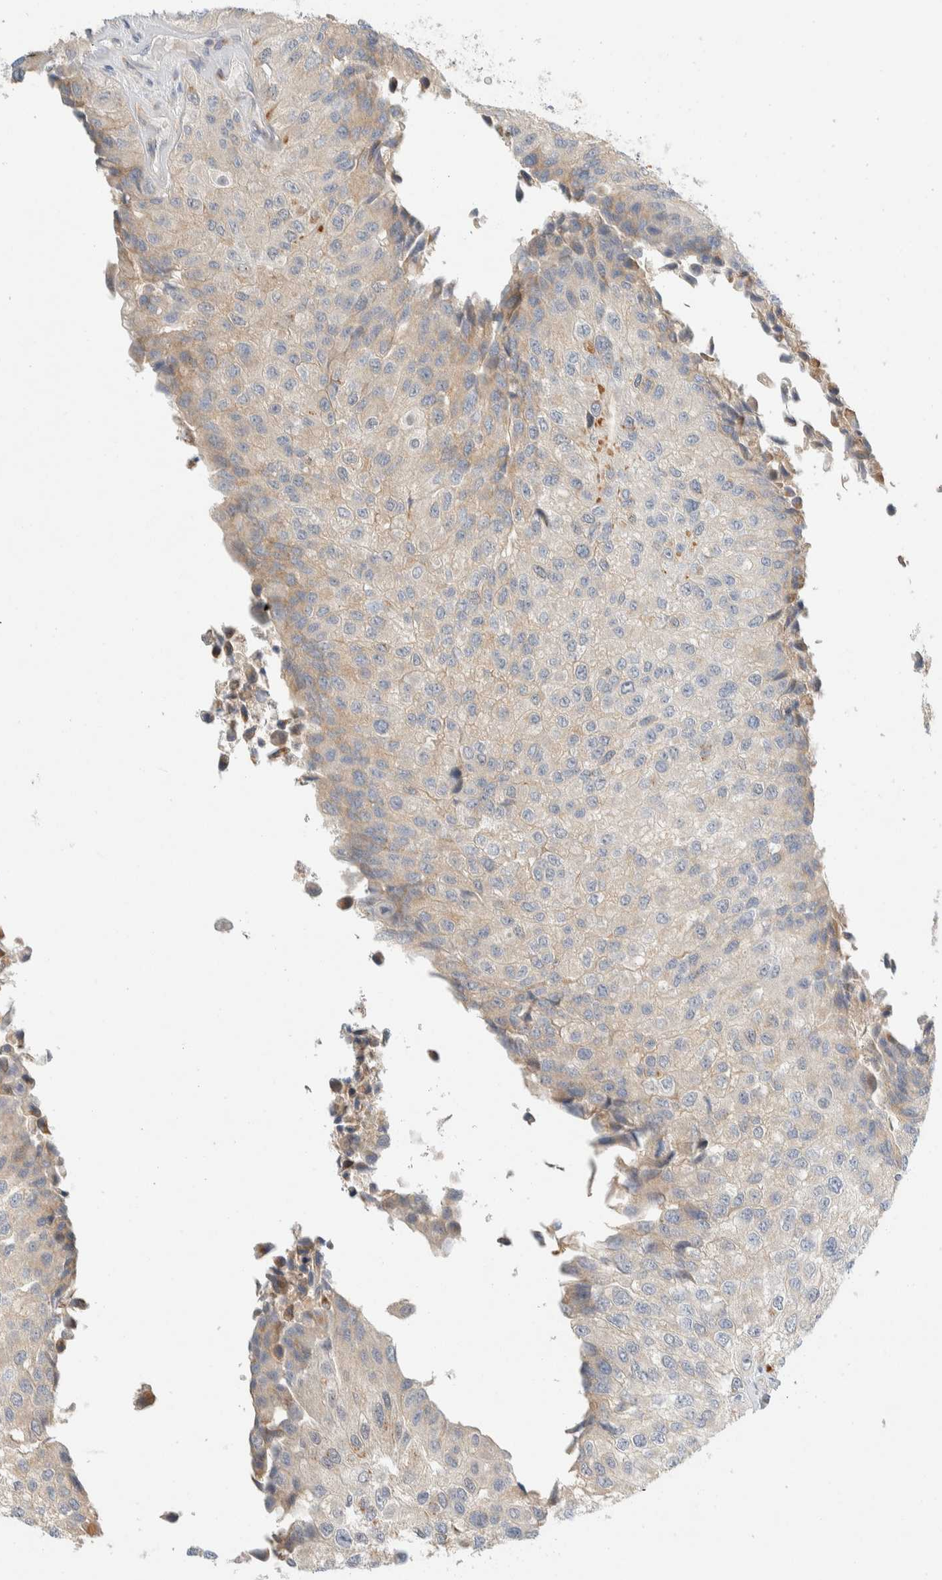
{"staining": {"intensity": "weak", "quantity": "<25%", "location": "cytoplasmic/membranous"}, "tissue": "urothelial cancer", "cell_type": "Tumor cells", "image_type": "cancer", "snomed": [{"axis": "morphology", "description": "Urothelial carcinoma, High grade"}, {"axis": "topography", "description": "Kidney"}, {"axis": "topography", "description": "Urinary bladder"}], "caption": "Human urothelial cancer stained for a protein using IHC displays no staining in tumor cells.", "gene": "TMEM184B", "patient": {"sex": "male", "age": 77}}